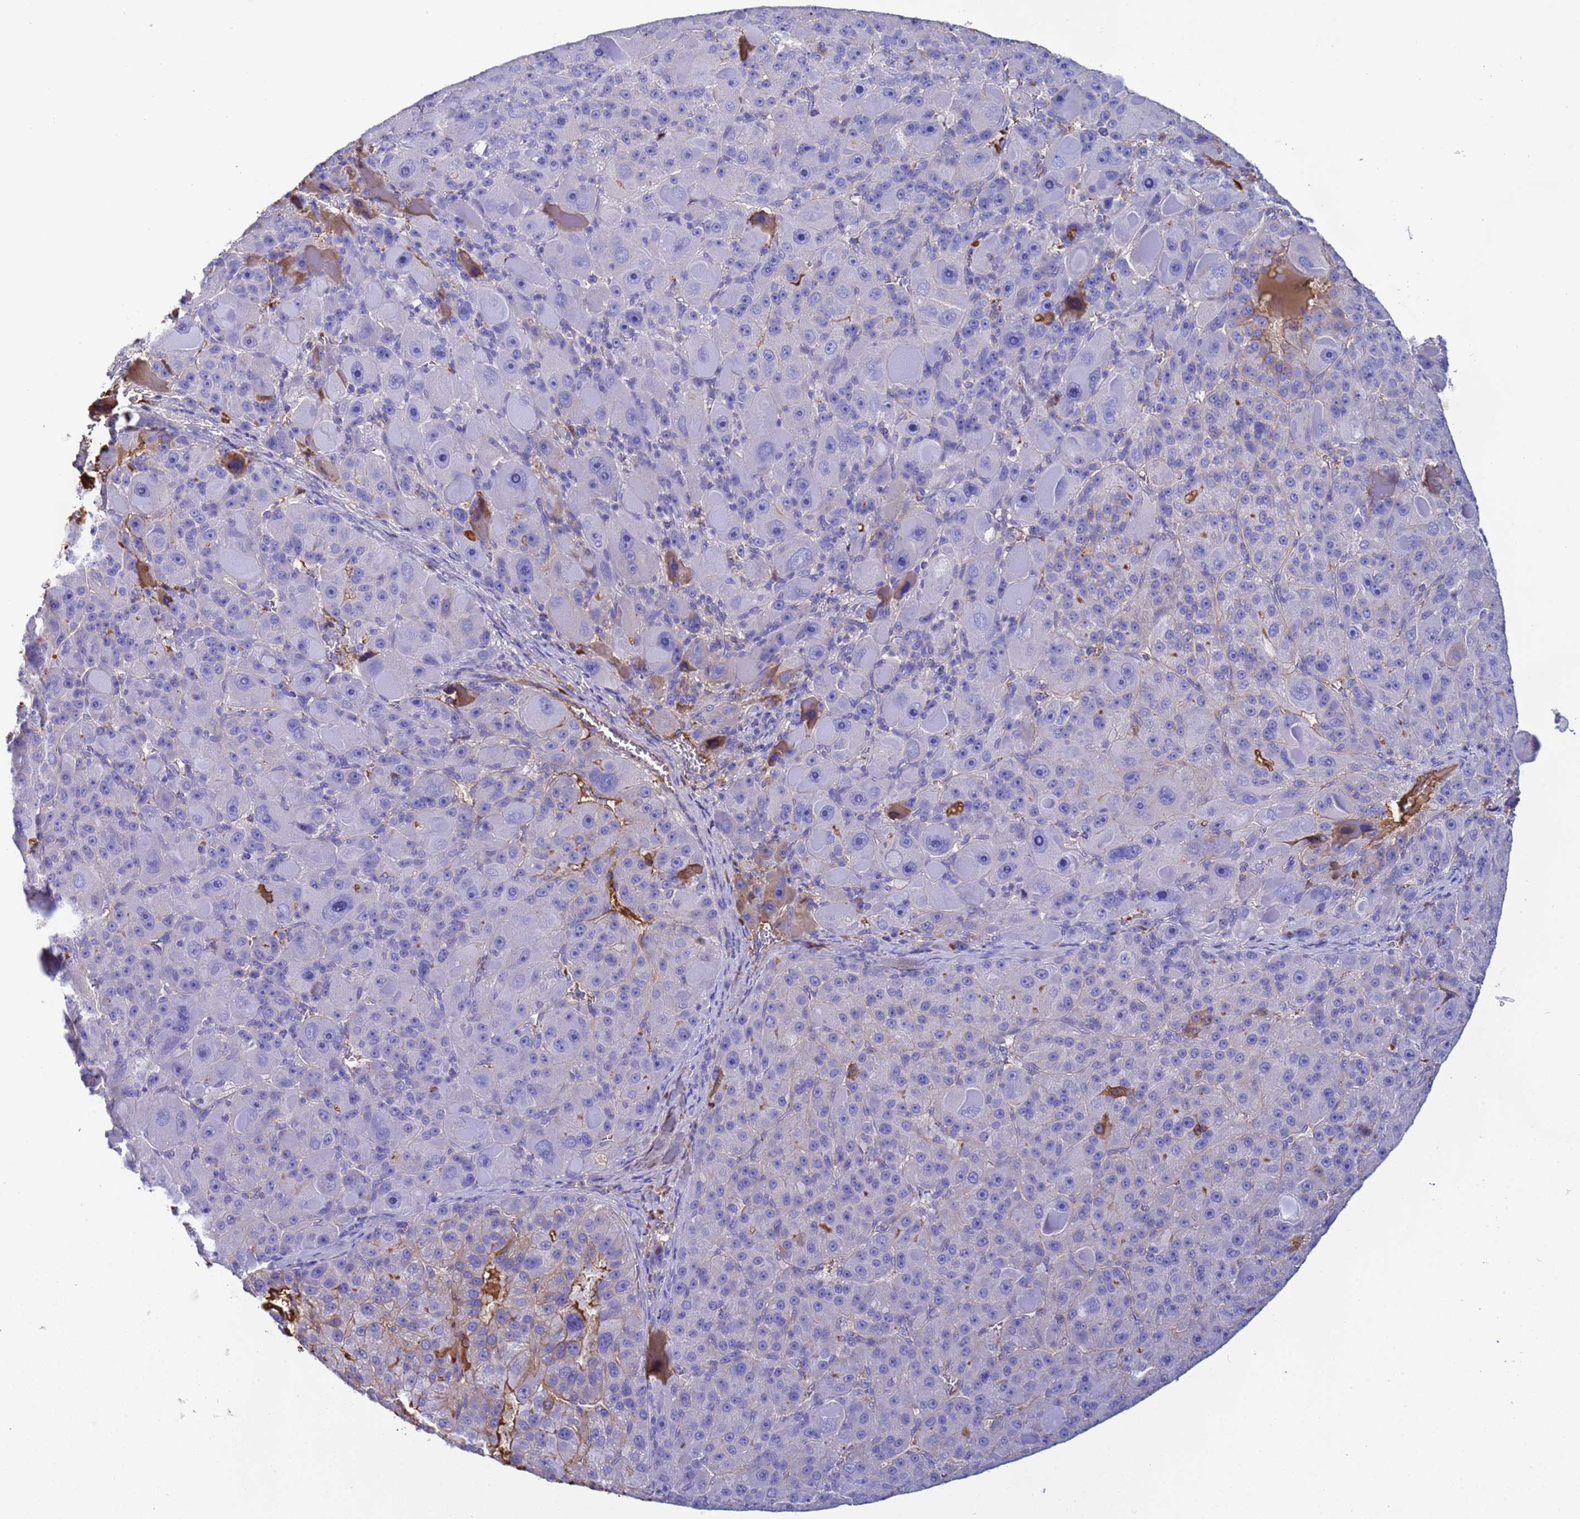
{"staining": {"intensity": "negative", "quantity": "none", "location": "none"}, "tissue": "liver cancer", "cell_type": "Tumor cells", "image_type": "cancer", "snomed": [{"axis": "morphology", "description": "Carcinoma, Hepatocellular, NOS"}, {"axis": "topography", "description": "Liver"}], "caption": "Immunohistochemistry (IHC) histopathology image of neoplastic tissue: liver cancer (hepatocellular carcinoma) stained with DAB (3,3'-diaminobenzidine) exhibits no significant protein expression in tumor cells.", "gene": "H1-7", "patient": {"sex": "male", "age": 76}}